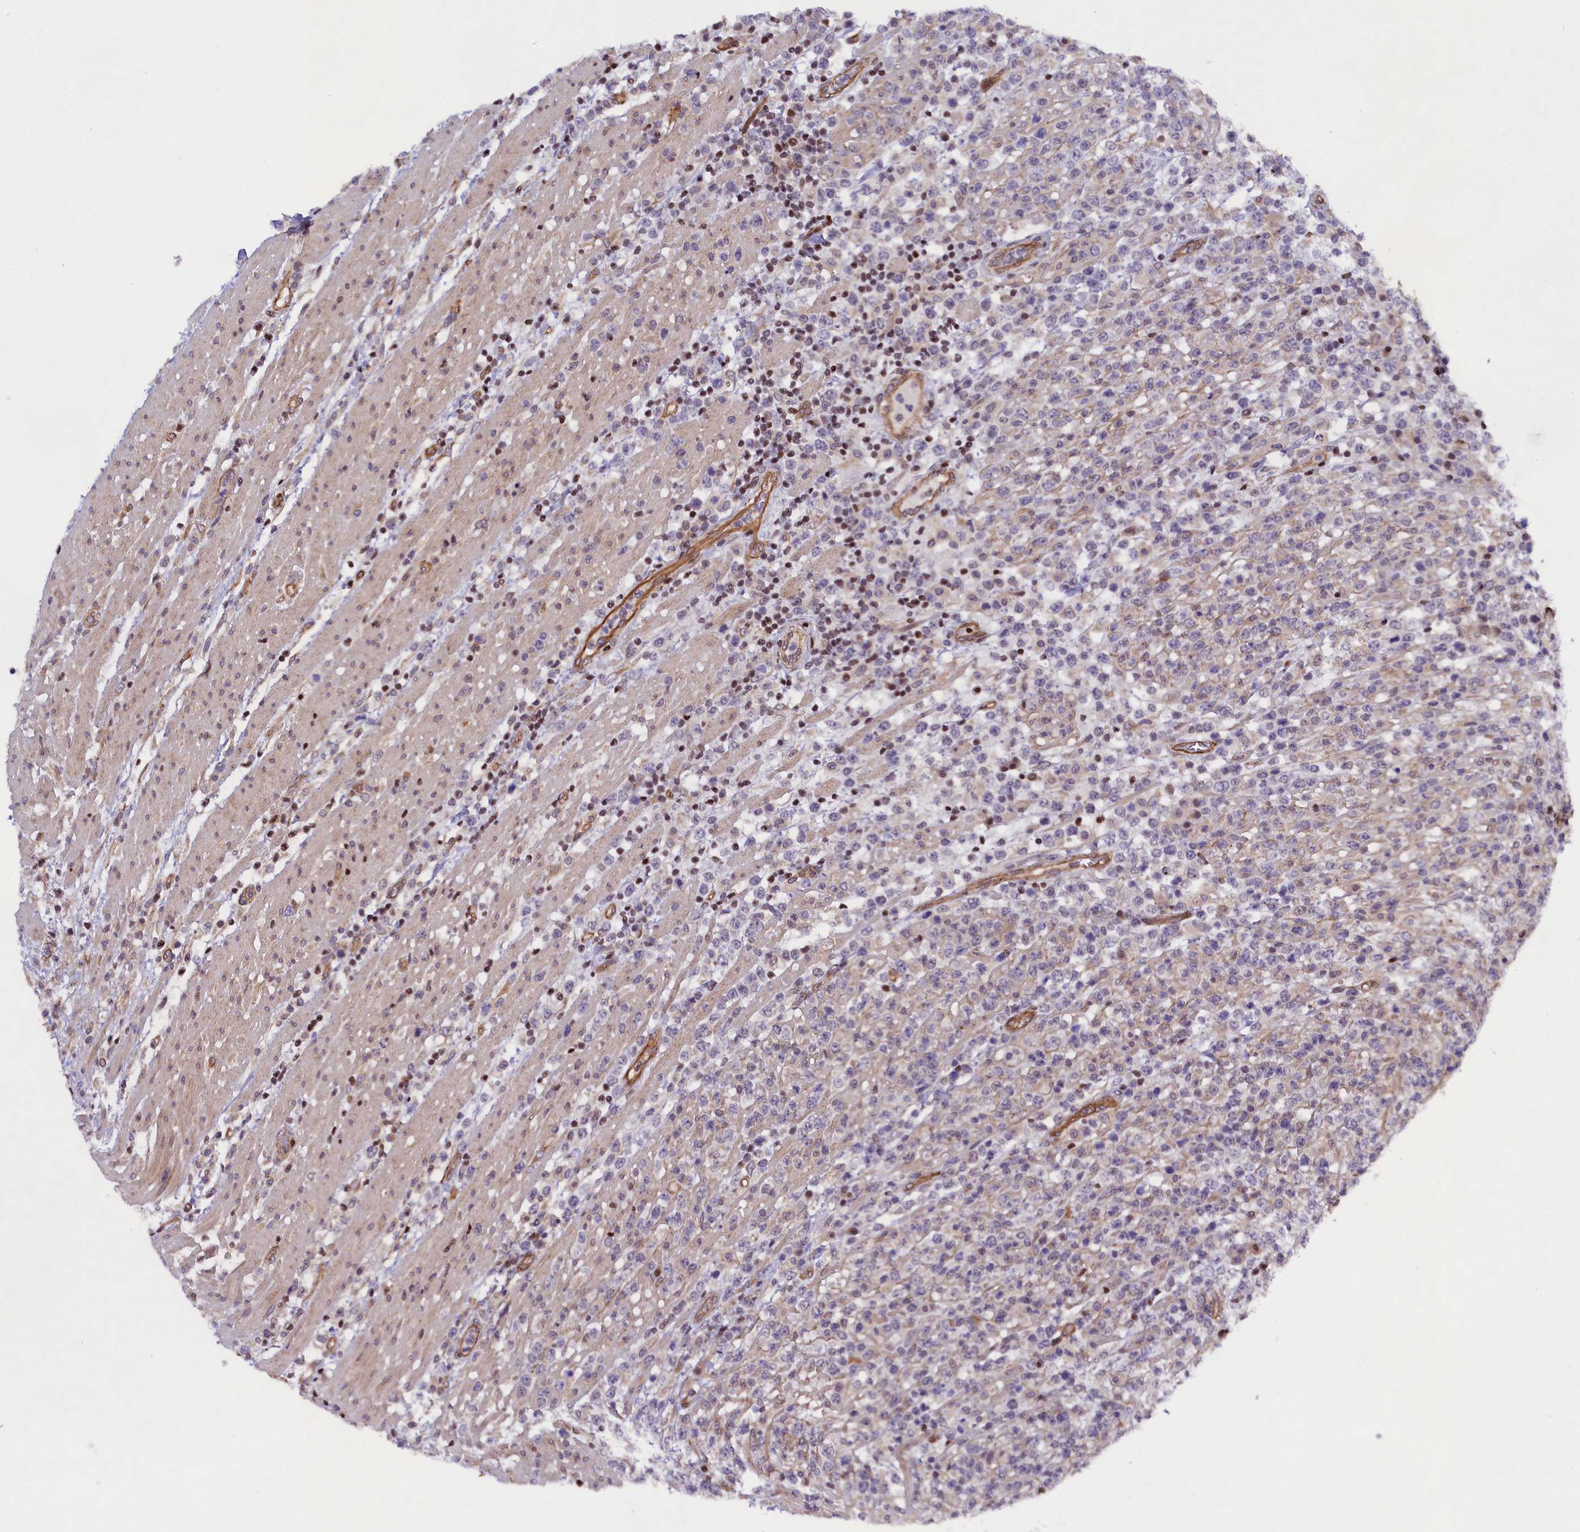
{"staining": {"intensity": "negative", "quantity": "none", "location": "none"}, "tissue": "lymphoma", "cell_type": "Tumor cells", "image_type": "cancer", "snomed": [{"axis": "morphology", "description": "Malignant lymphoma, non-Hodgkin's type, High grade"}, {"axis": "topography", "description": "Colon"}], "caption": "Image shows no protein staining in tumor cells of malignant lymphoma, non-Hodgkin's type (high-grade) tissue.", "gene": "SP4", "patient": {"sex": "female", "age": 53}}